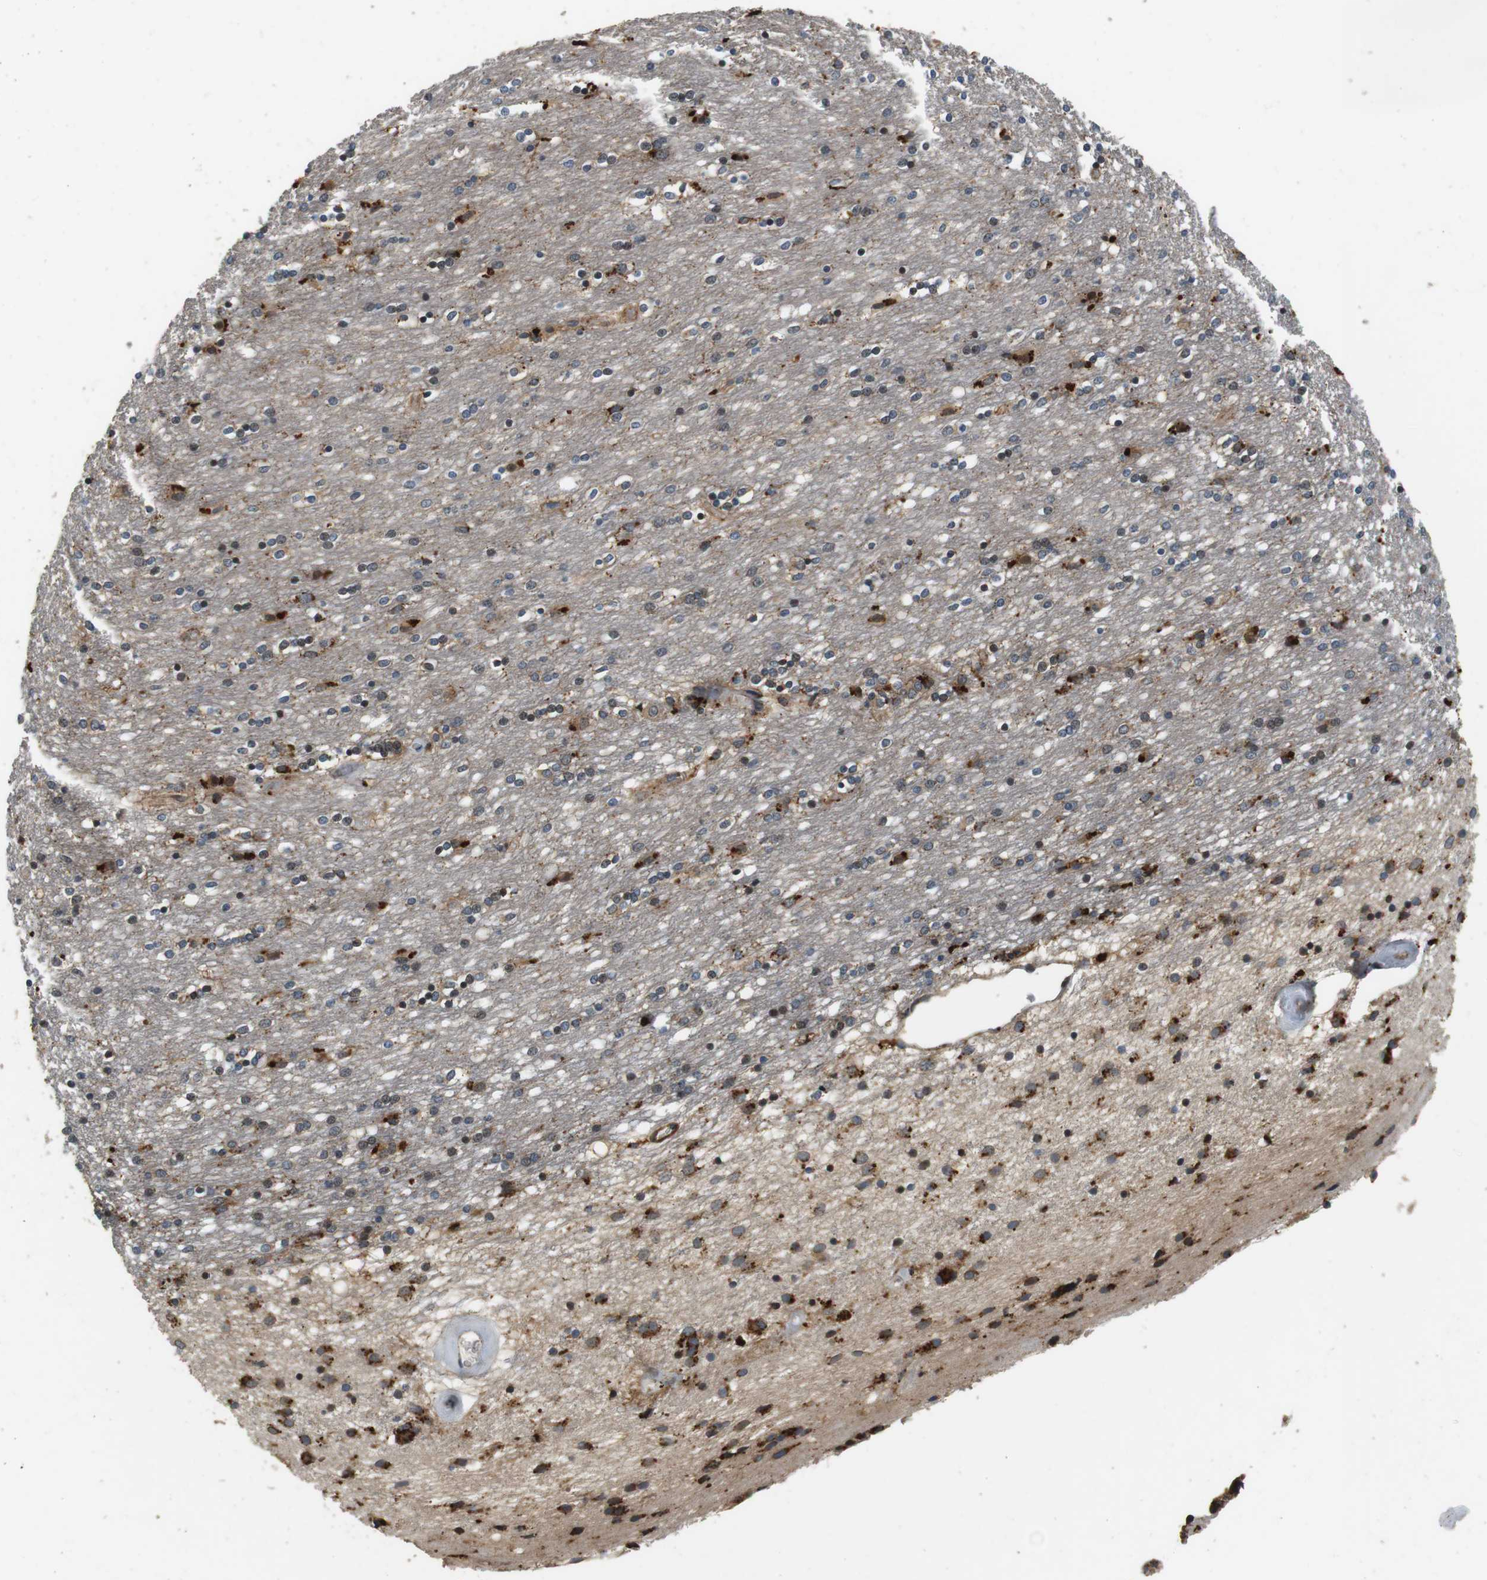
{"staining": {"intensity": "weak", "quantity": "<25%", "location": "cytoplasmic/membranous"}, "tissue": "caudate", "cell_type": "Glial cells", "image_type": "normal", "snomed": [{"axis": "morphology", "description": "Normal tissue, NOS"}, {"axis": "topography", "description": "Lateral ventricle wall"}], "caption": "Glial cells are negative for brown protein staining in unremarkable caudate. (DAB (3,3'-diaminobenzidine) immunohistochemistry (IHC) visualized using brightfield microscopy, high magnification).", "gene": "TXNRD1", "patient": {"sex": "female", "age": 54}}